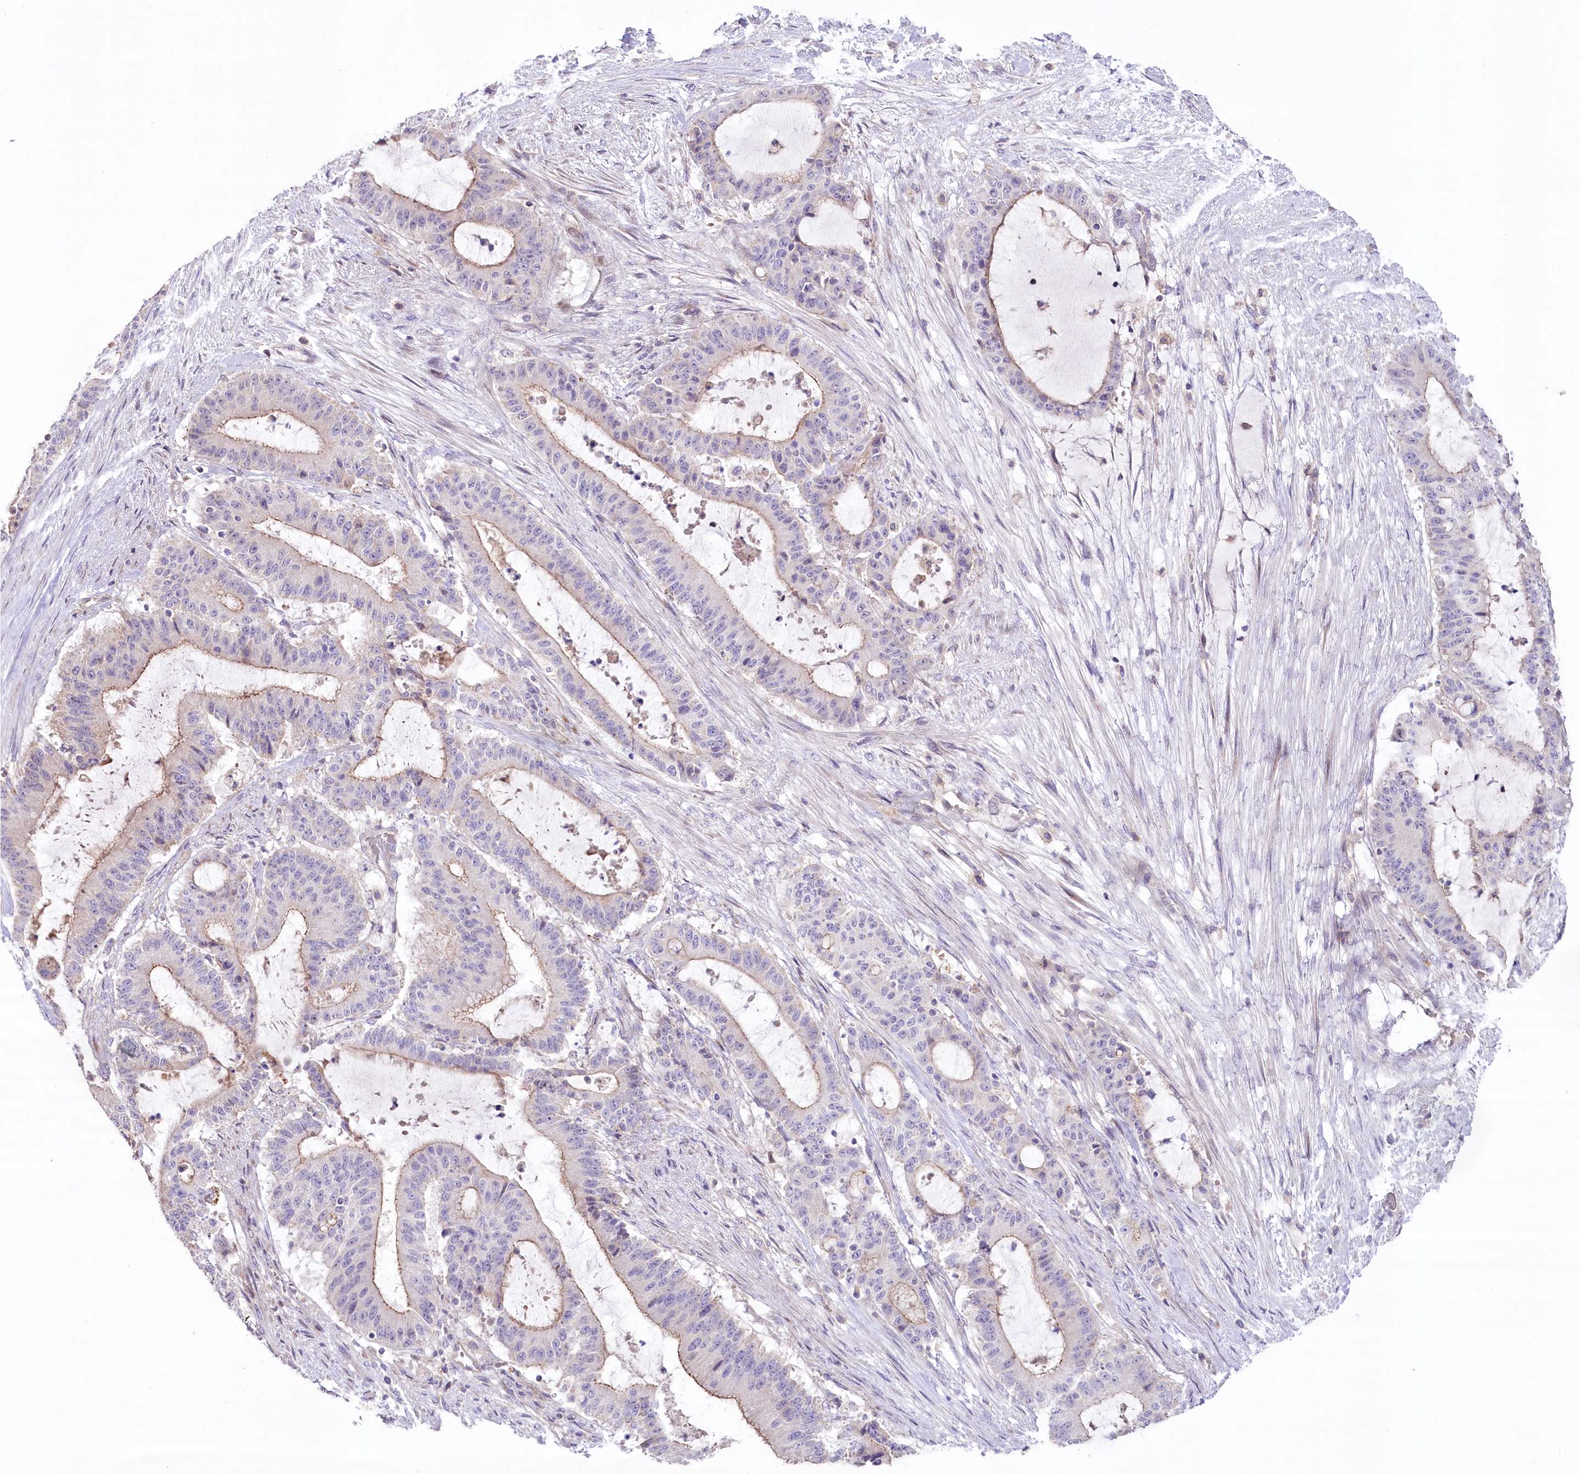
{"staining": {"intensity": "weak", "quantity": "<25%", "location": "cytoplasmic/membranous"}, "tissue": "liver cancer", "cell_type": "Tumor cells", "image_type": "cancer", "snomed": [{"axis": "morphology", "description": "Normal tissue, NOS"}, {"axis": "morphology", "description": "Cholangiocarcinoma"}, {"axis": "topography", "description": "Liver"}, {"axis": "topography", "description": "Peripheral nerve tissue"}], "caption": "This is an immunohistochemistry micrograph of liver cholangiocarcinoma. There is no staining in tumor cells.", "gene": "SLC6A11", "patient": {"sex": "female", "age": 73}}